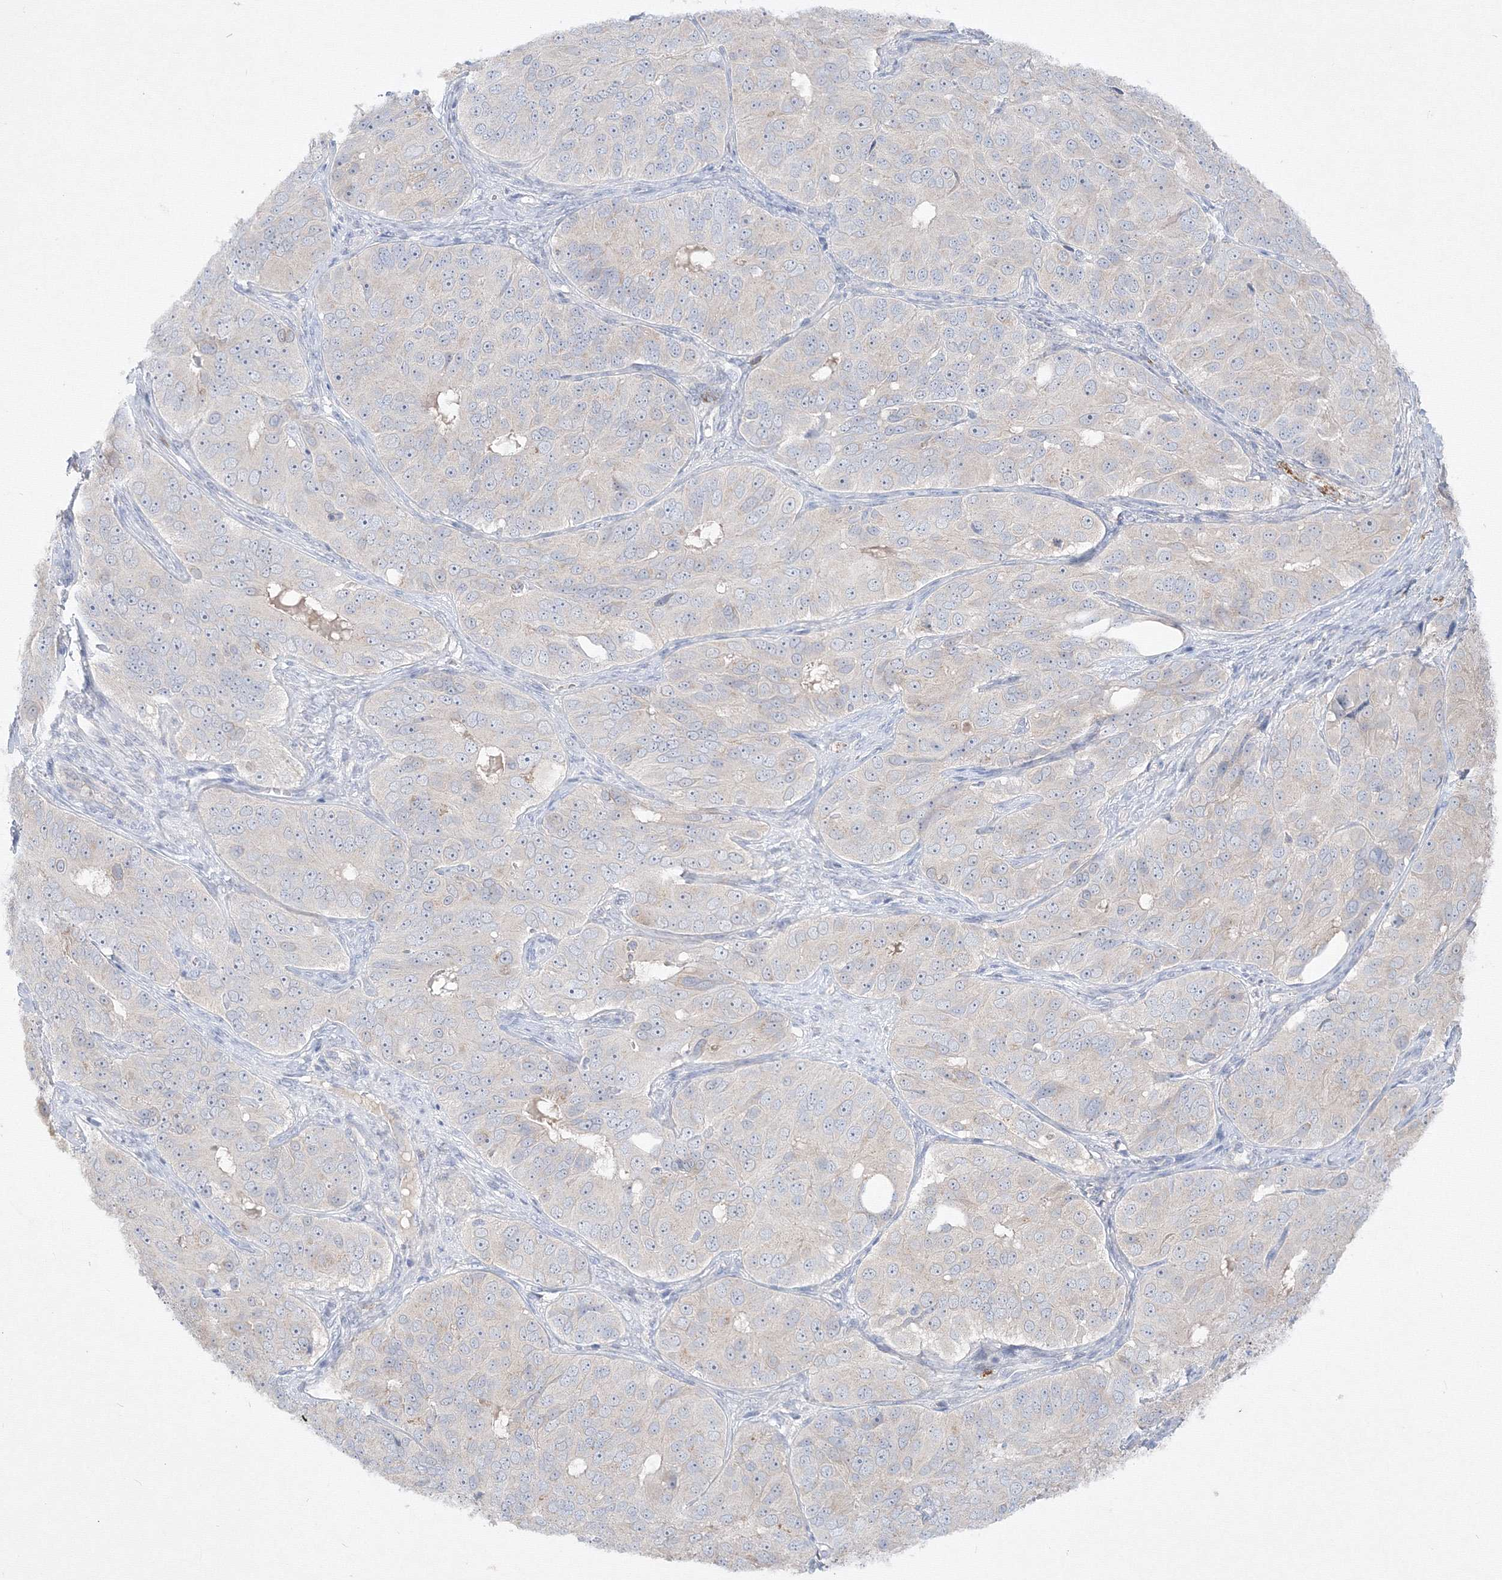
{"staining": {"intensity": "negative", "quantity": "none", "location": "none"}, "tissue": "ovarian cancer", "cell_type": "Tumor cells", "image_type": "cancer", "snomed": [{"axis": "morphology", "description": "Carcinoma, endometroid"}, {"axis": "topography", "description": "Ovary"}], "caption": "IHC of human endometroid carcinoma (ovarian) exhibits no positivity in tumor cells.", "gene": "FBXL8", "patient": {"sex": "female", "age": 51}}